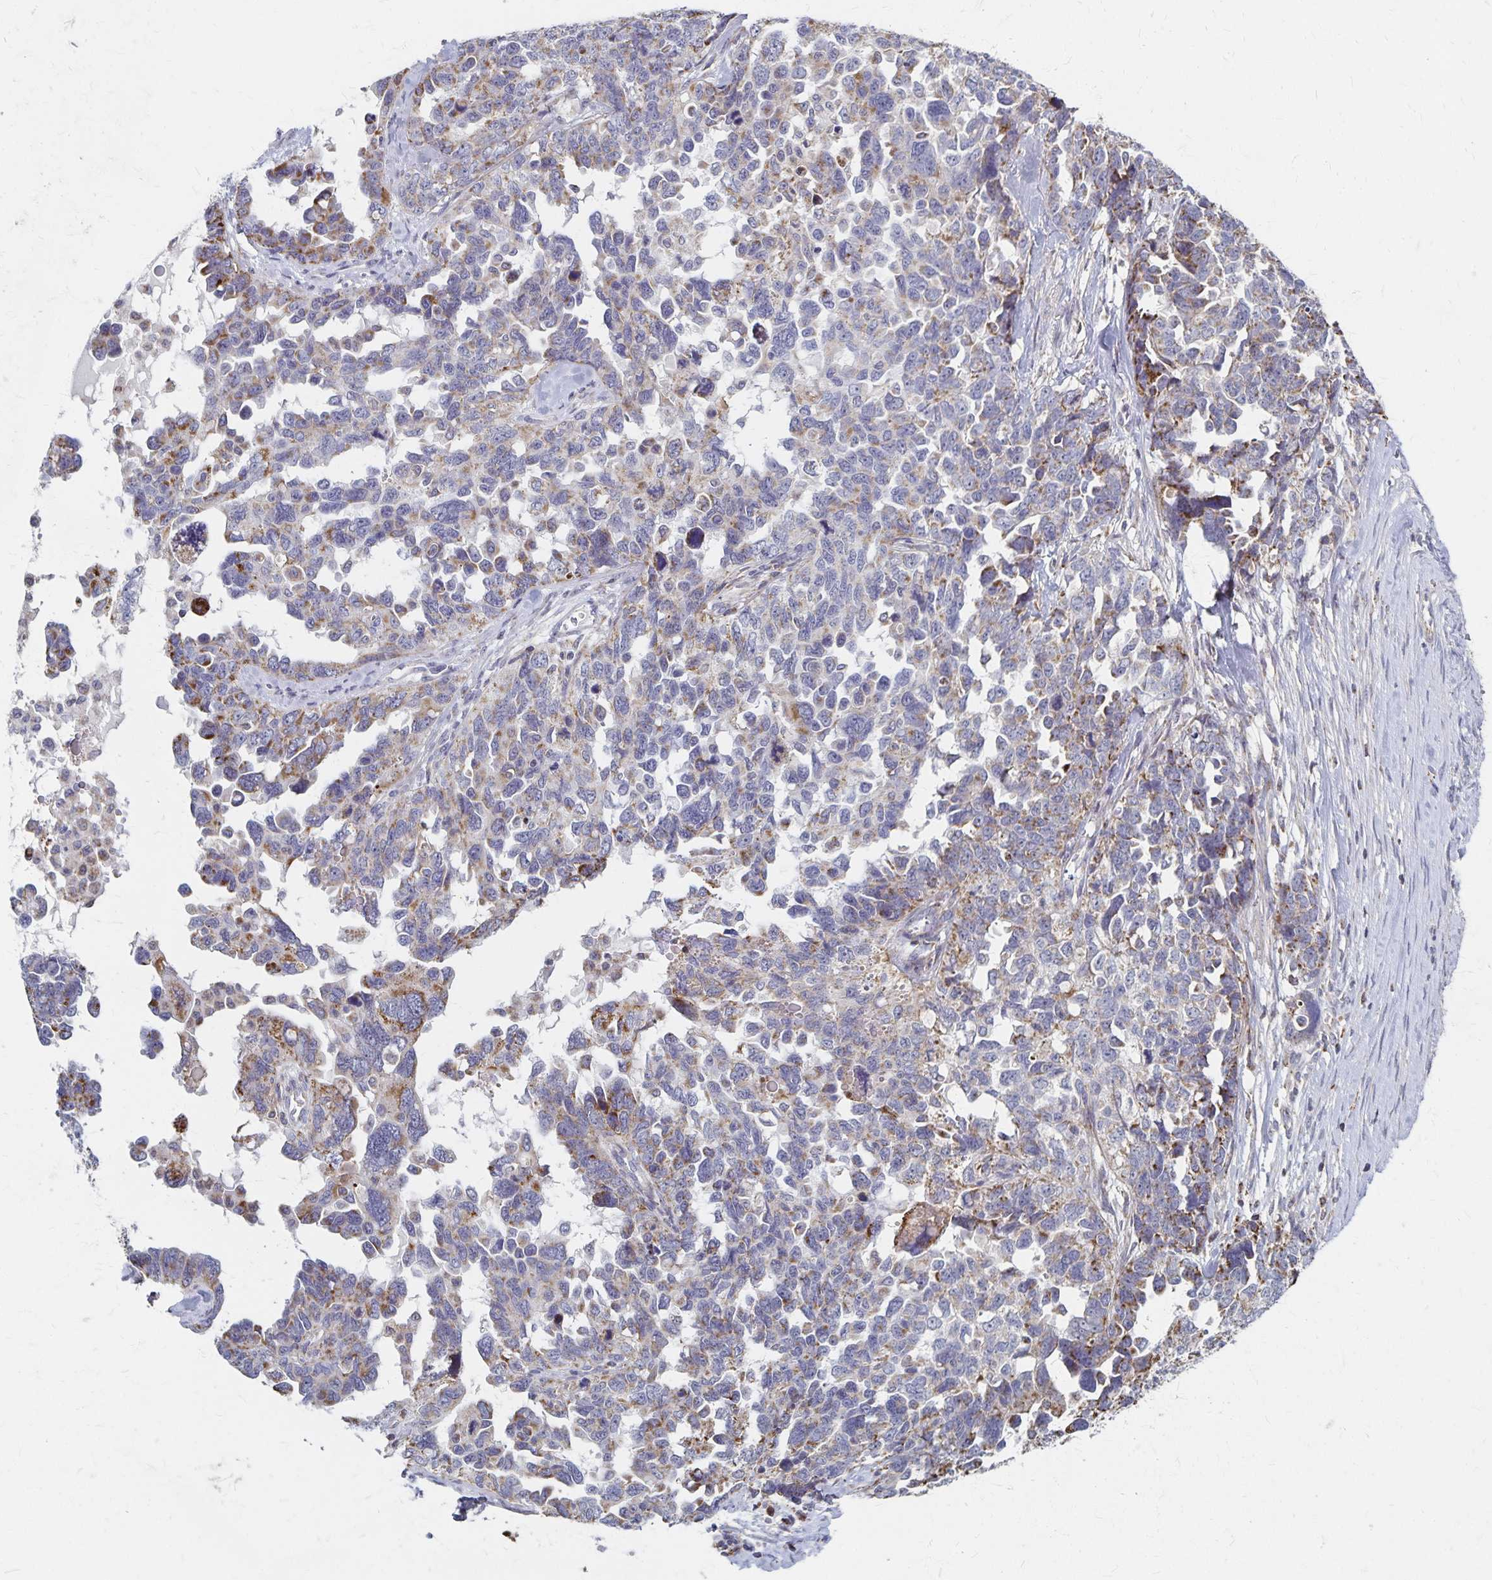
{"staining": {"intensity": "moderate", "quantity": "25%-75%", "location": "cytoplasmic/membranous"}, "tissue": "ovarian cancer", "cell_type": "Tumor cells", "image_type": "cancer", "snomed": [{"axis": "morphology", "description": "Cystadenocarcinoma, serous, NOS"}, {"axis": "topography", "description": "Ovary"}], "caption": "Protein staining displays moderate cytoplasmic/membranous expression in approximately 25%-75% of tumor cells in serous cystadenocarcinoma (ovarian).", "gene": "DYRK4", "patient": {"sex": "female", "age": 69}}